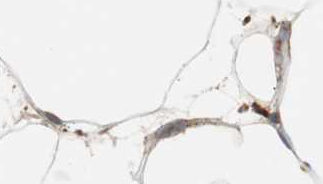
{"staining": {"intensity": "moderate", "quantity": ">75%", "location": "cytoplasmic/membranous"}, "tissue": "adipose tissue", "cell_type": "Adipocytes", "image_type": "normal", "snomed": [{"axis": "morphology", "description": "Normal tissue, NOS"}, {"axis": "morphology", "description": "Duct carcinoma"}, {"axis": "topography", "description": "Breast"}, {"axis": "topography", "description": "Adipose tissue"}], "caption": "Immunohistochemistry image of unremarkable adipose tissue: adipose tissue stained using immunohistochemistry (IHC) demonstrates medium levels of moderate protein expression localized specifically in the cytoplasmic/membranous of adipocytes, appearing as a cytoplasmic/membranous brown color.", "gene": "B2M", "patient": {"sex": "female", "age": 37}}